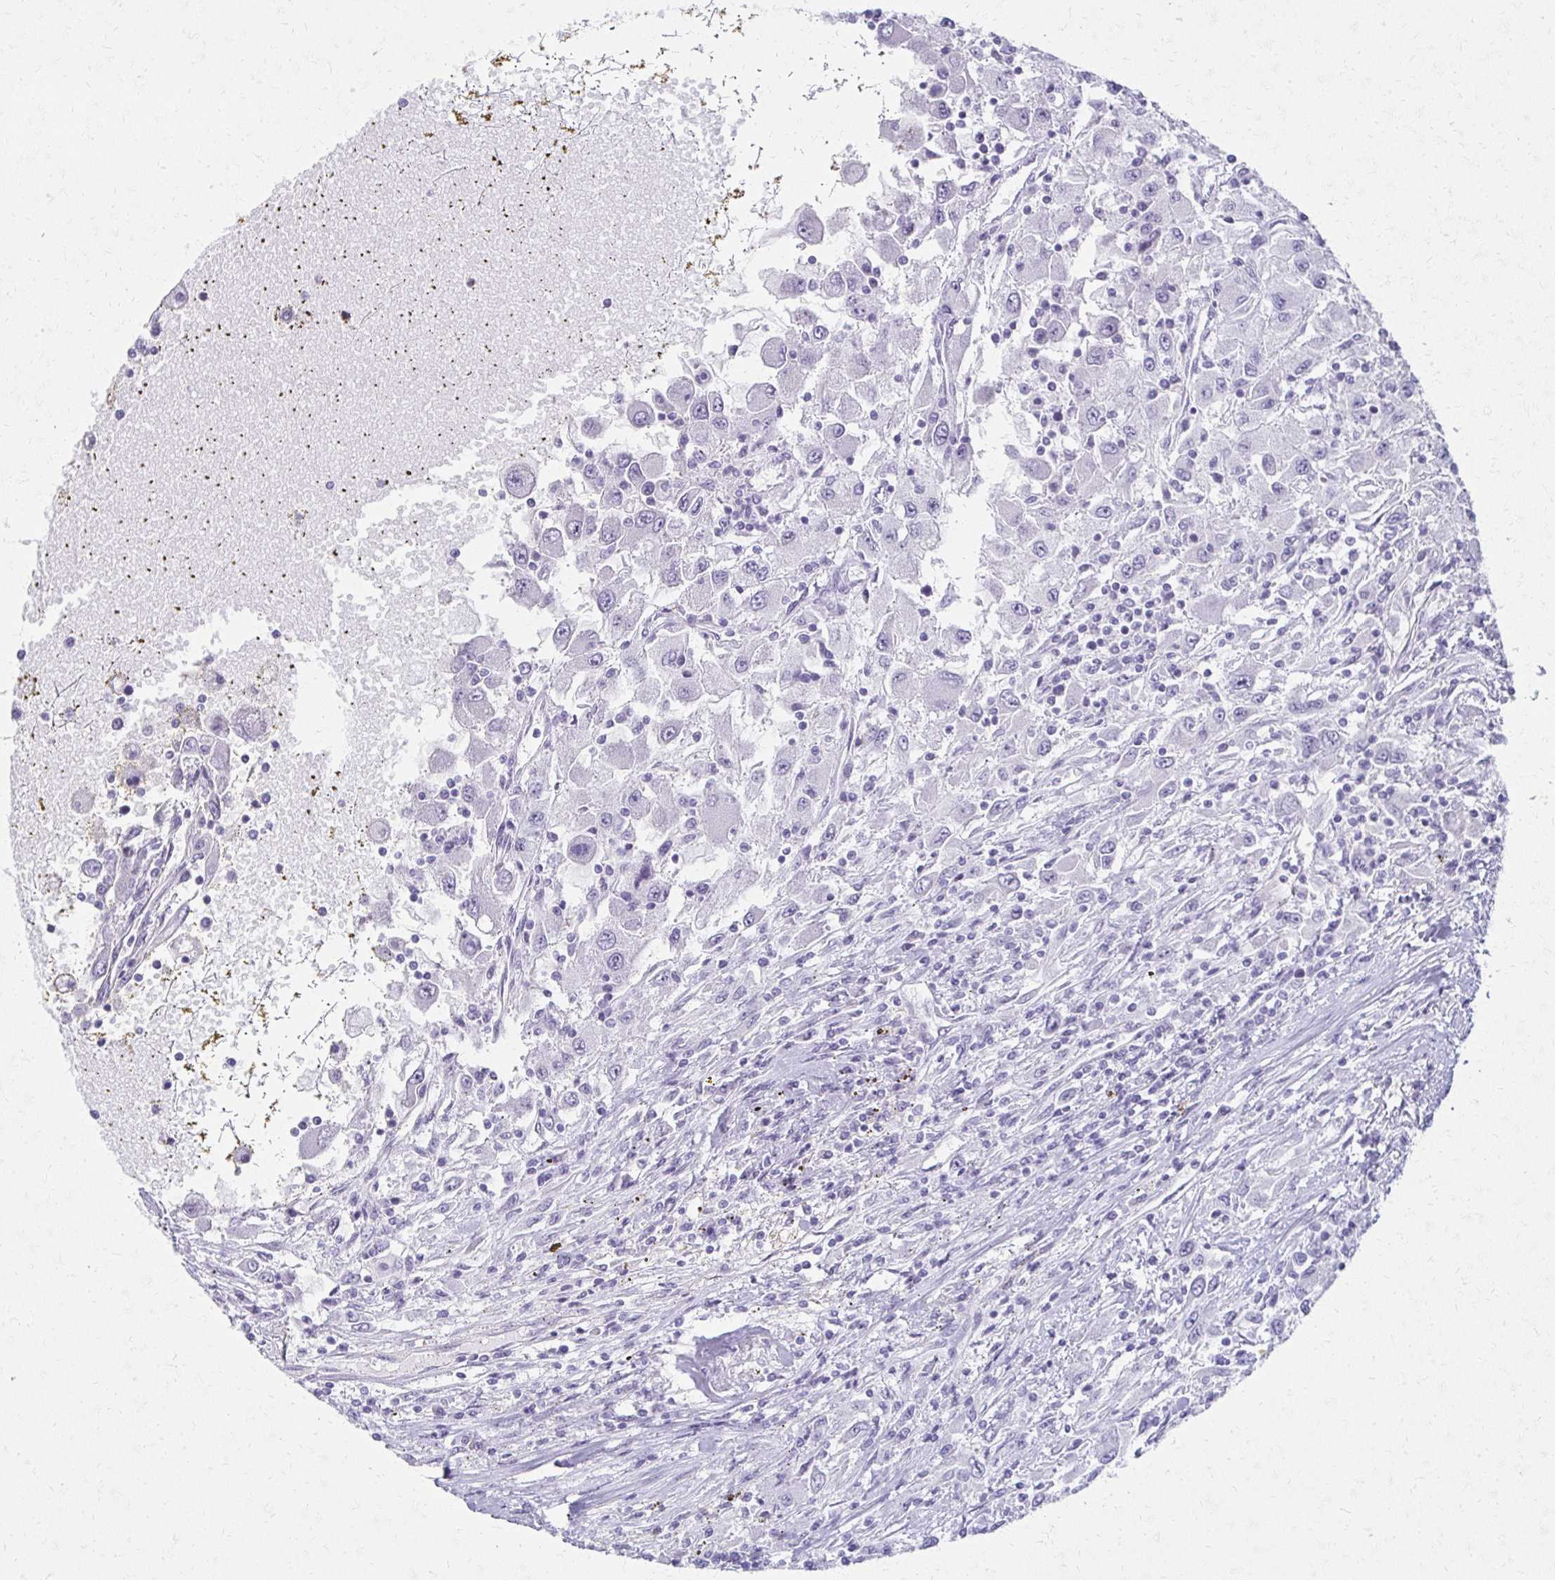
{"staining": {"intensity": "negative", "quantity": "none", "location": "none"}, "tissue": "renal cancer", "cell_type": "Tumor cells", "image_type": "cancer", "snomed": [{"axis": "morphology", "description": "Adenocarcinoma, NOS"}, {"axis": "topography", "description": "Kidney"}], "caption": "This is an IHC histopathology image of human renal cancer. There is no expression in tumor cells.", "gene": "MORC4", "patient": {"sex": "female", "age": 67}}